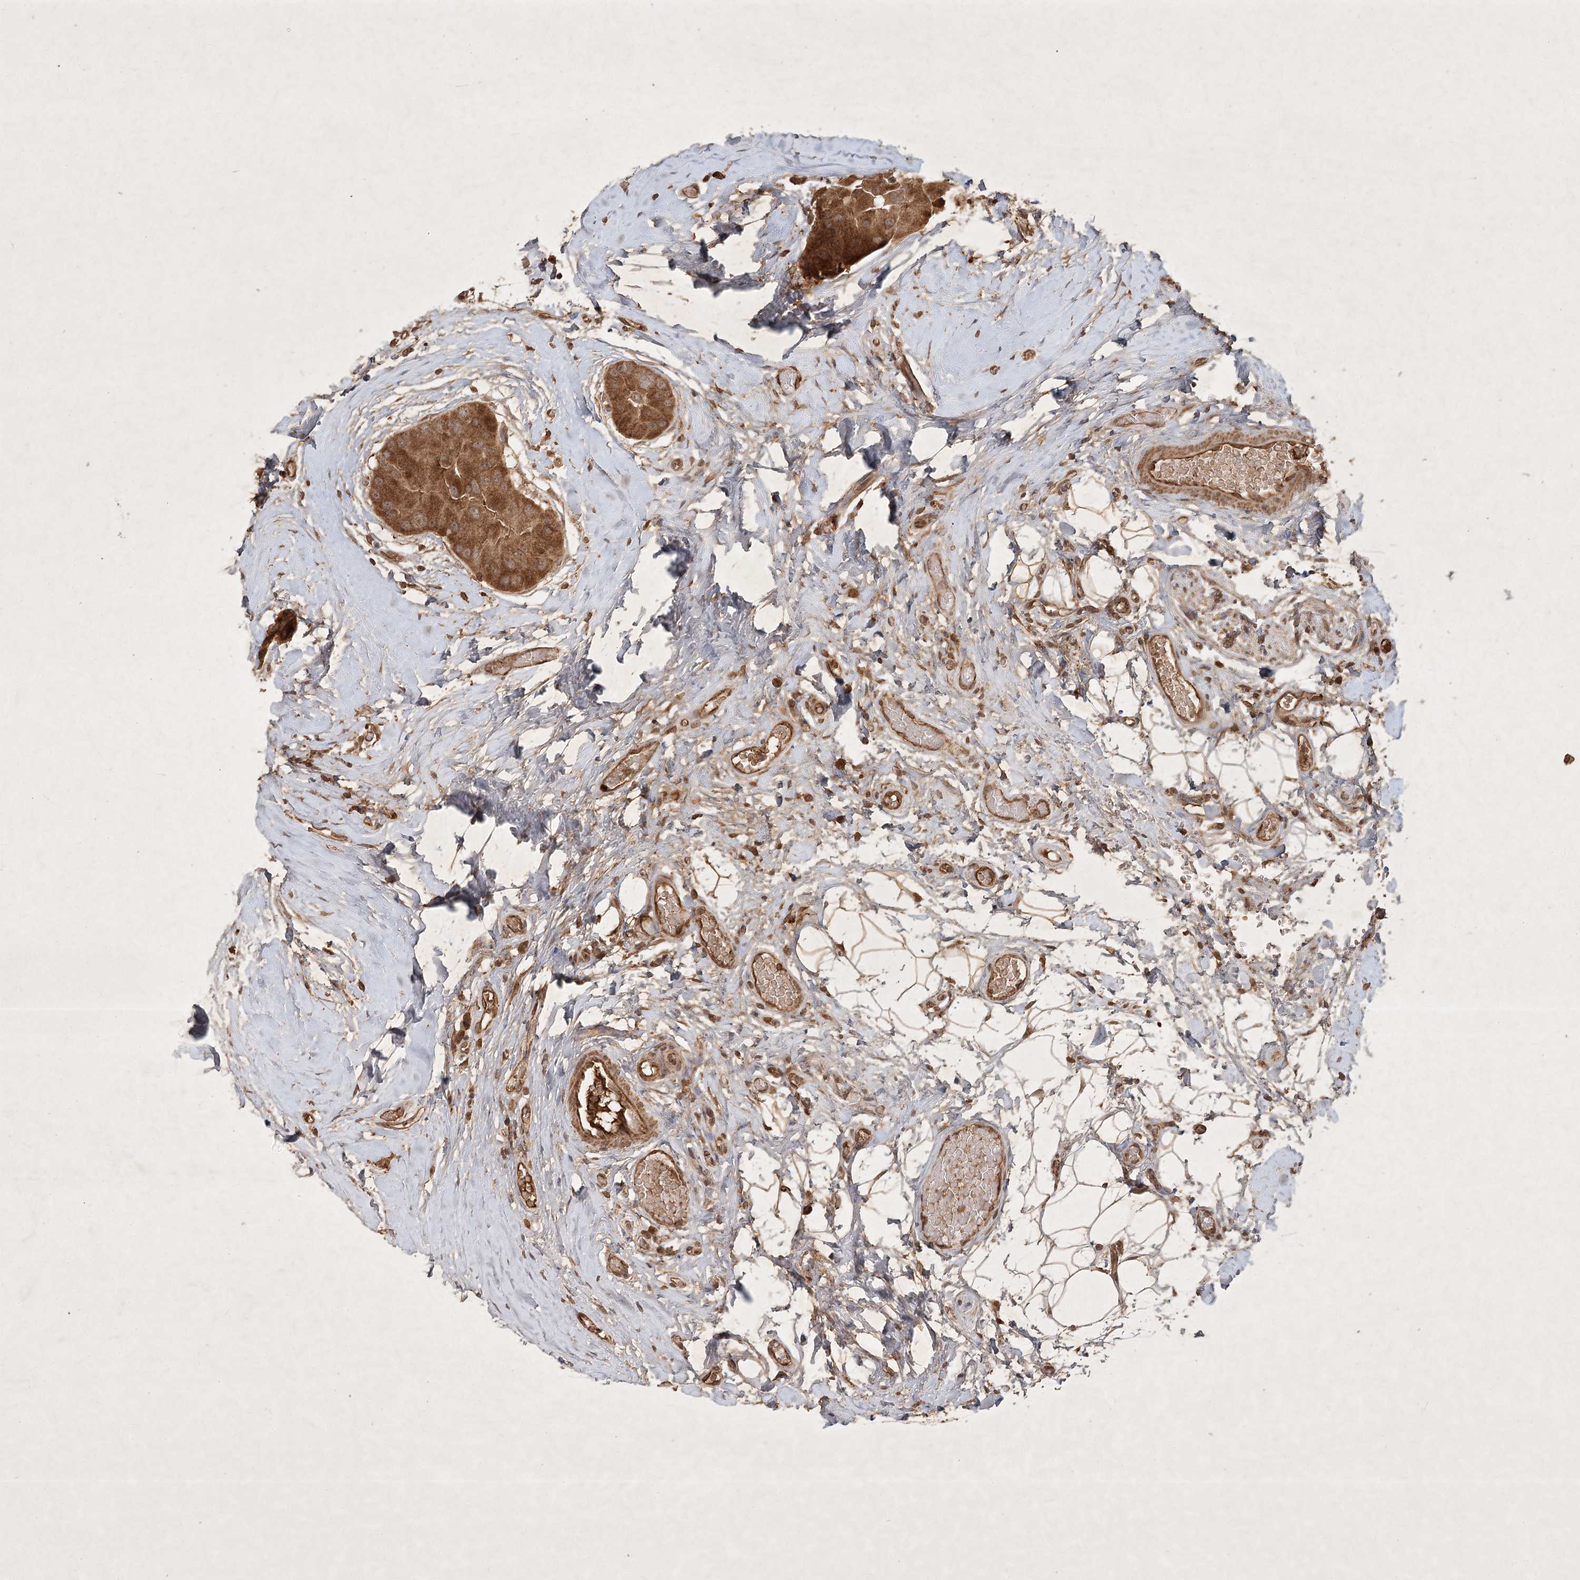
{"staining": {"intensity": "moderate", "quantity": ">75%", "location": "cytoplasmic/membranous"}, "tissue": "thyroid cancer", "cell_type": "Tumor cells", "image_type": "cancer", "snomed": [{"axis": "morphology", "description": "Papillary adenocarcinoma, NOS"}, {"axis": "topography", "description": "Thyroid gland"}], "caption": "A micrograph of papillary adenocarcinoma (thyroid) stained for a protein shows moderate cytoplasmic/membranous brown staining in tumor cells.", "gene": "ARL13A", "patient": {"sex": "male", "age": 33}}